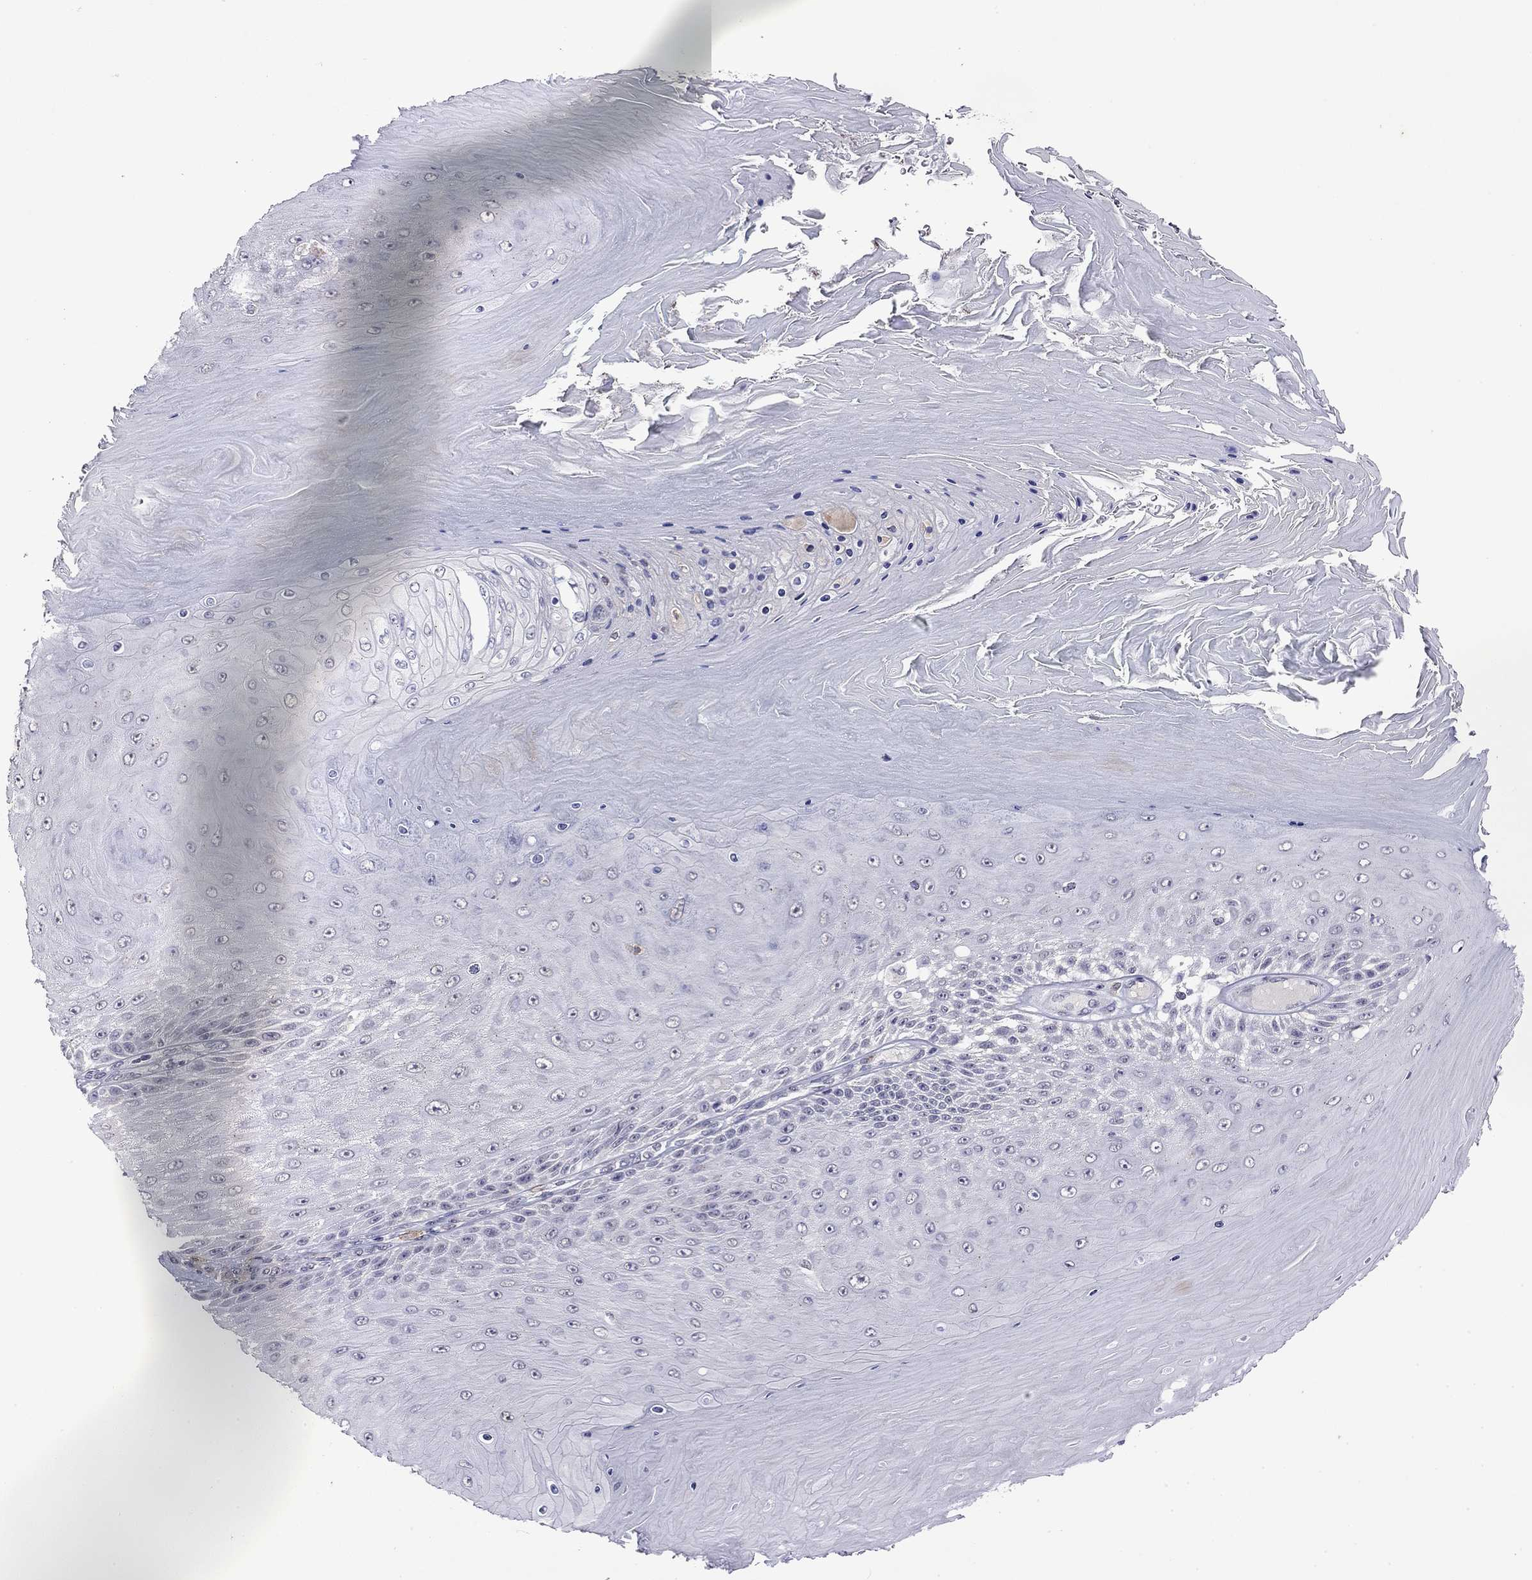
{"staining": {"intensity": "negative", "quantity": "none", "location": "none"}, "tissue": "skin cancer", "cell_type": "Tumor cells", "image_type": "cancer", "snomed": [{"axis": "morphology", "description": "Squamous cell carcinoma, NOS"}, {"axis": "topography", "description": "Skin"}], "caption": "IHC image of skin cancer (squamous cell carcinoma) stained for a protein (brown), which shows no staining in tumor cells. Brightfield microscopy of immunohistochemistry (IHC) stained with DAB (3,3'-diaminobenzidine) (brown) and hematoxylin (blue), captured at high magnification.", "gene": "WNK3", "patient": {"sex": "male", "age": 62}}